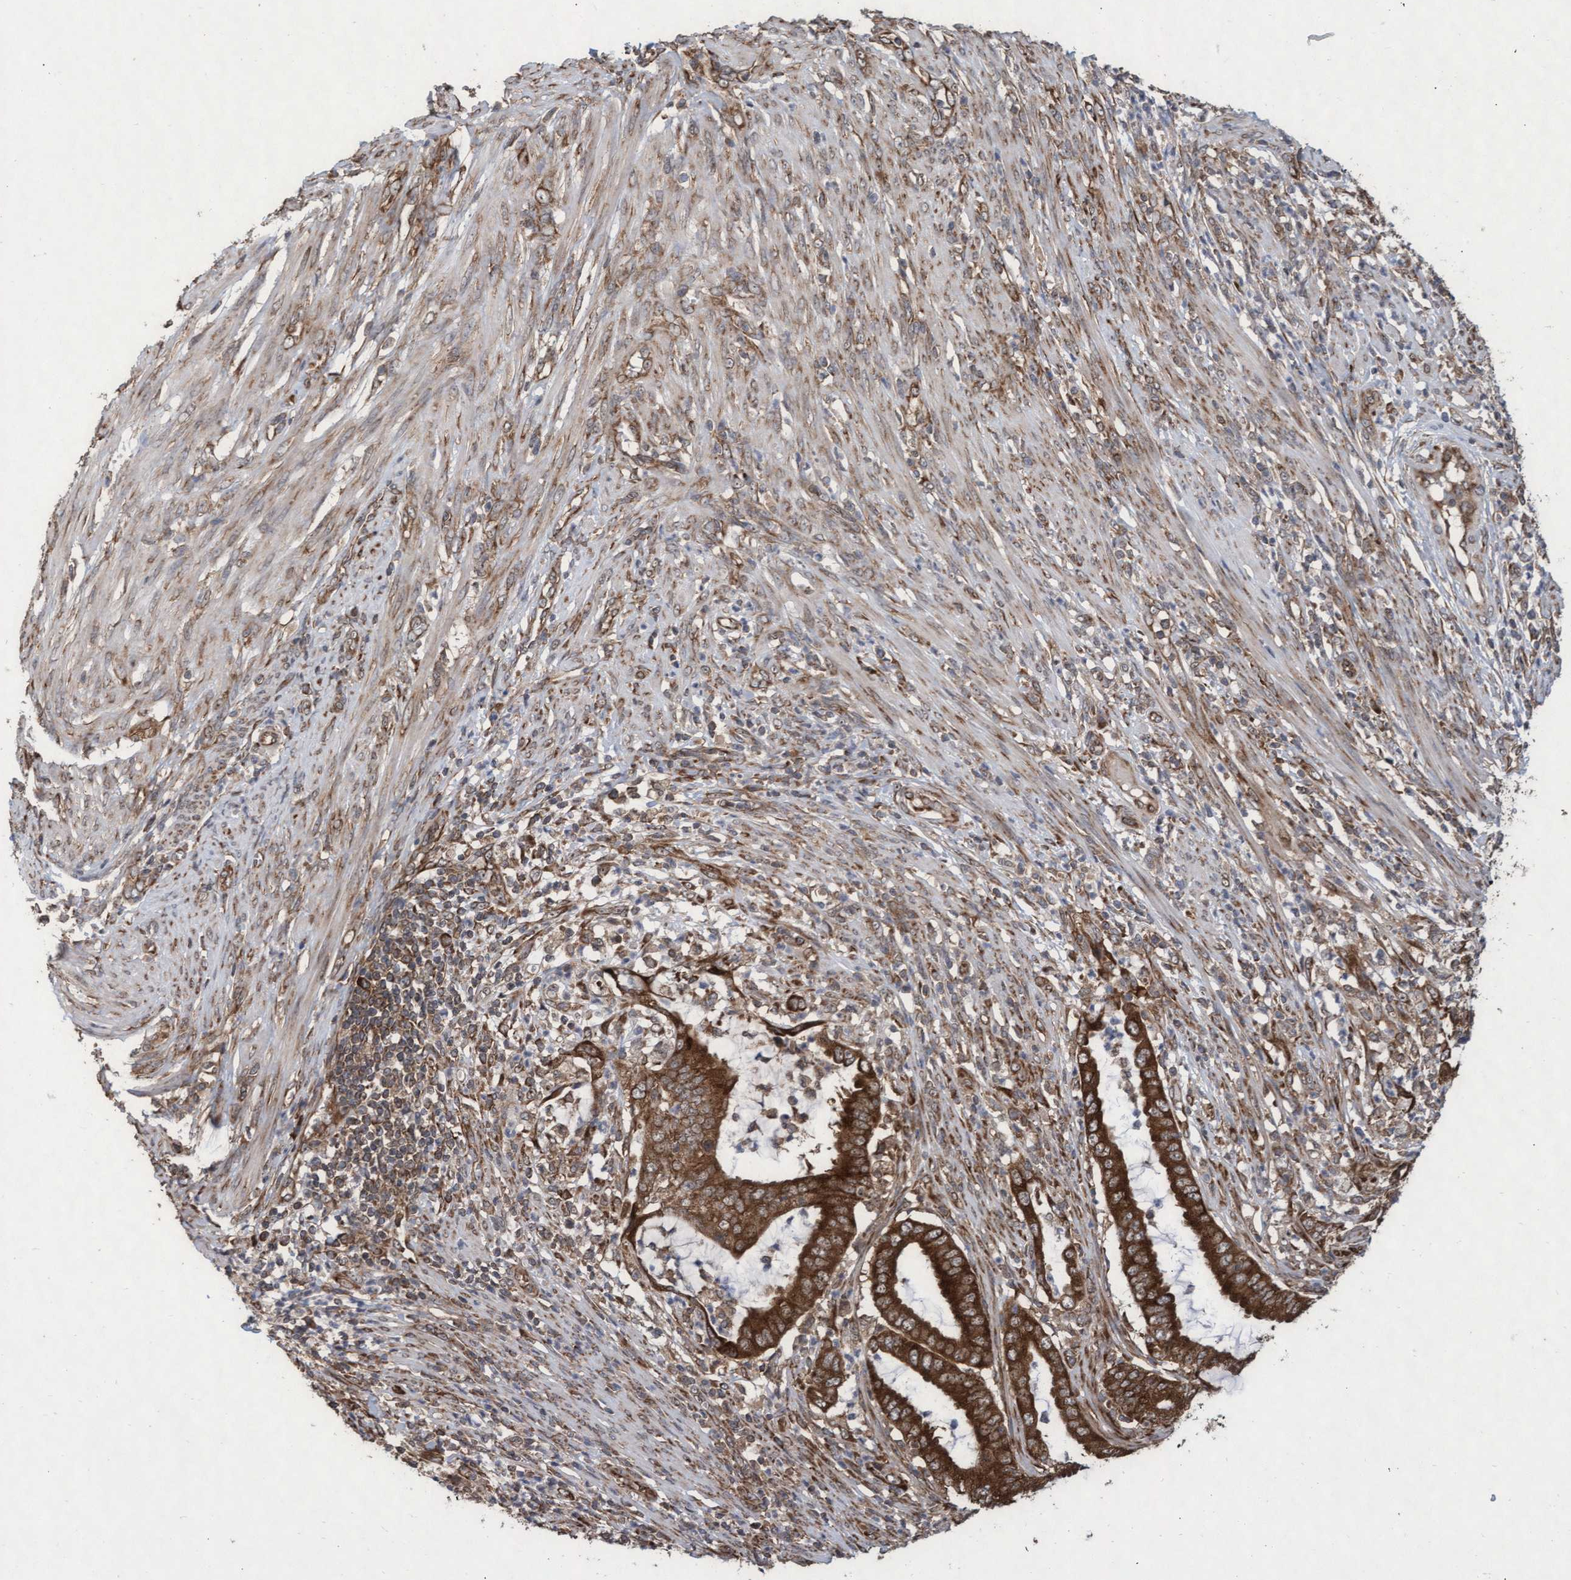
{"staining": {"intensity": "strong", "quantity": ">75%", "location": "cytoplasmic/membranous"}, "tissue": "endometrial cancer", "cell_type": "Tumor cells", "image_type": "cancer", "snomed": [{"axis": "morphology", "description": "Adenocarcinoma, NOS"}, {"axis": "topography", "description": "Endometrium"}], "caption": "The histopathology image exhibits a brown stain indicating the presence of a protein in the cytoplasmic/membranous of tumor cells in endometrial cancer. The staining is performed using DAB brown chromogen to label protein expression. The nuclei are counter-stained blue using hematoxylin.", "gene": "ABCF2", "patient": {"sex": "female", "age": 51}}